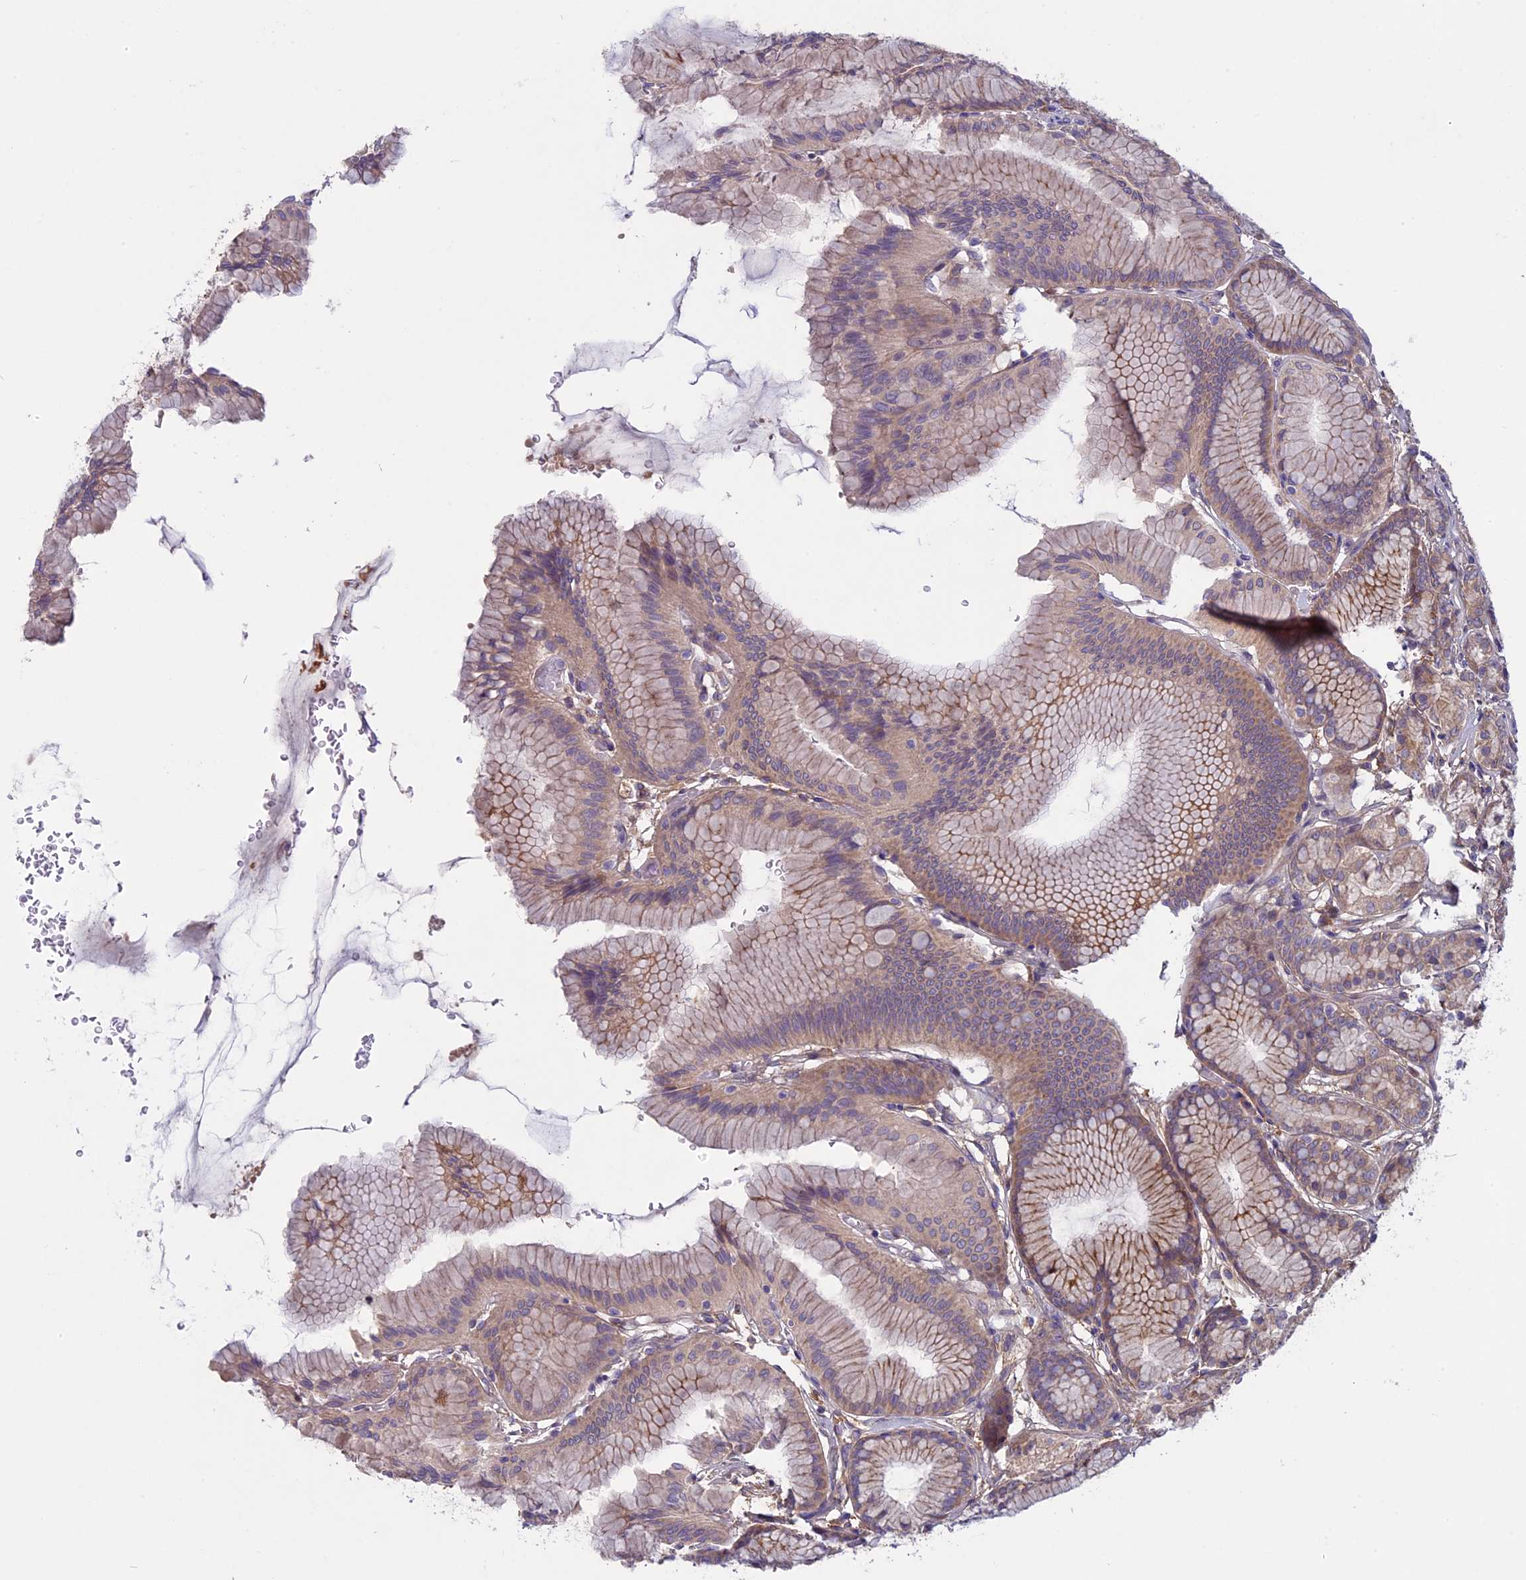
{"staining": {"intensity": "moderate", "quantity": ">75%", "location": "cytoplasmic/membranous"}, "tissue": "stomach", "cell_type": "Glandular cells", "image_type": "normal", "snomed": [{"axis": "morphology", "description": "Normal tissue, NOS"}, {"axis": "morphology", "description": "Adenocarcinoma, NOS"}, {"axis": "morphology", "description": "Adenocarcinoma, High grade"}, {"axis": "topography", "description": "Stomach, upper"}, {"axis": "topography", "description": "Stomach"}], "caption": "IHC photomicrograph of benign stomach: stomach stained using immunohistochemistry (IHC) reveals medium levels of moderate protein expression localized specifically in the cytoplasmic/membranous of glandular cells, appearing as a cytoplasmic/membranous brown color.", "gene": "DCTN5", "patient": {"sex": "female", "age": 65}}